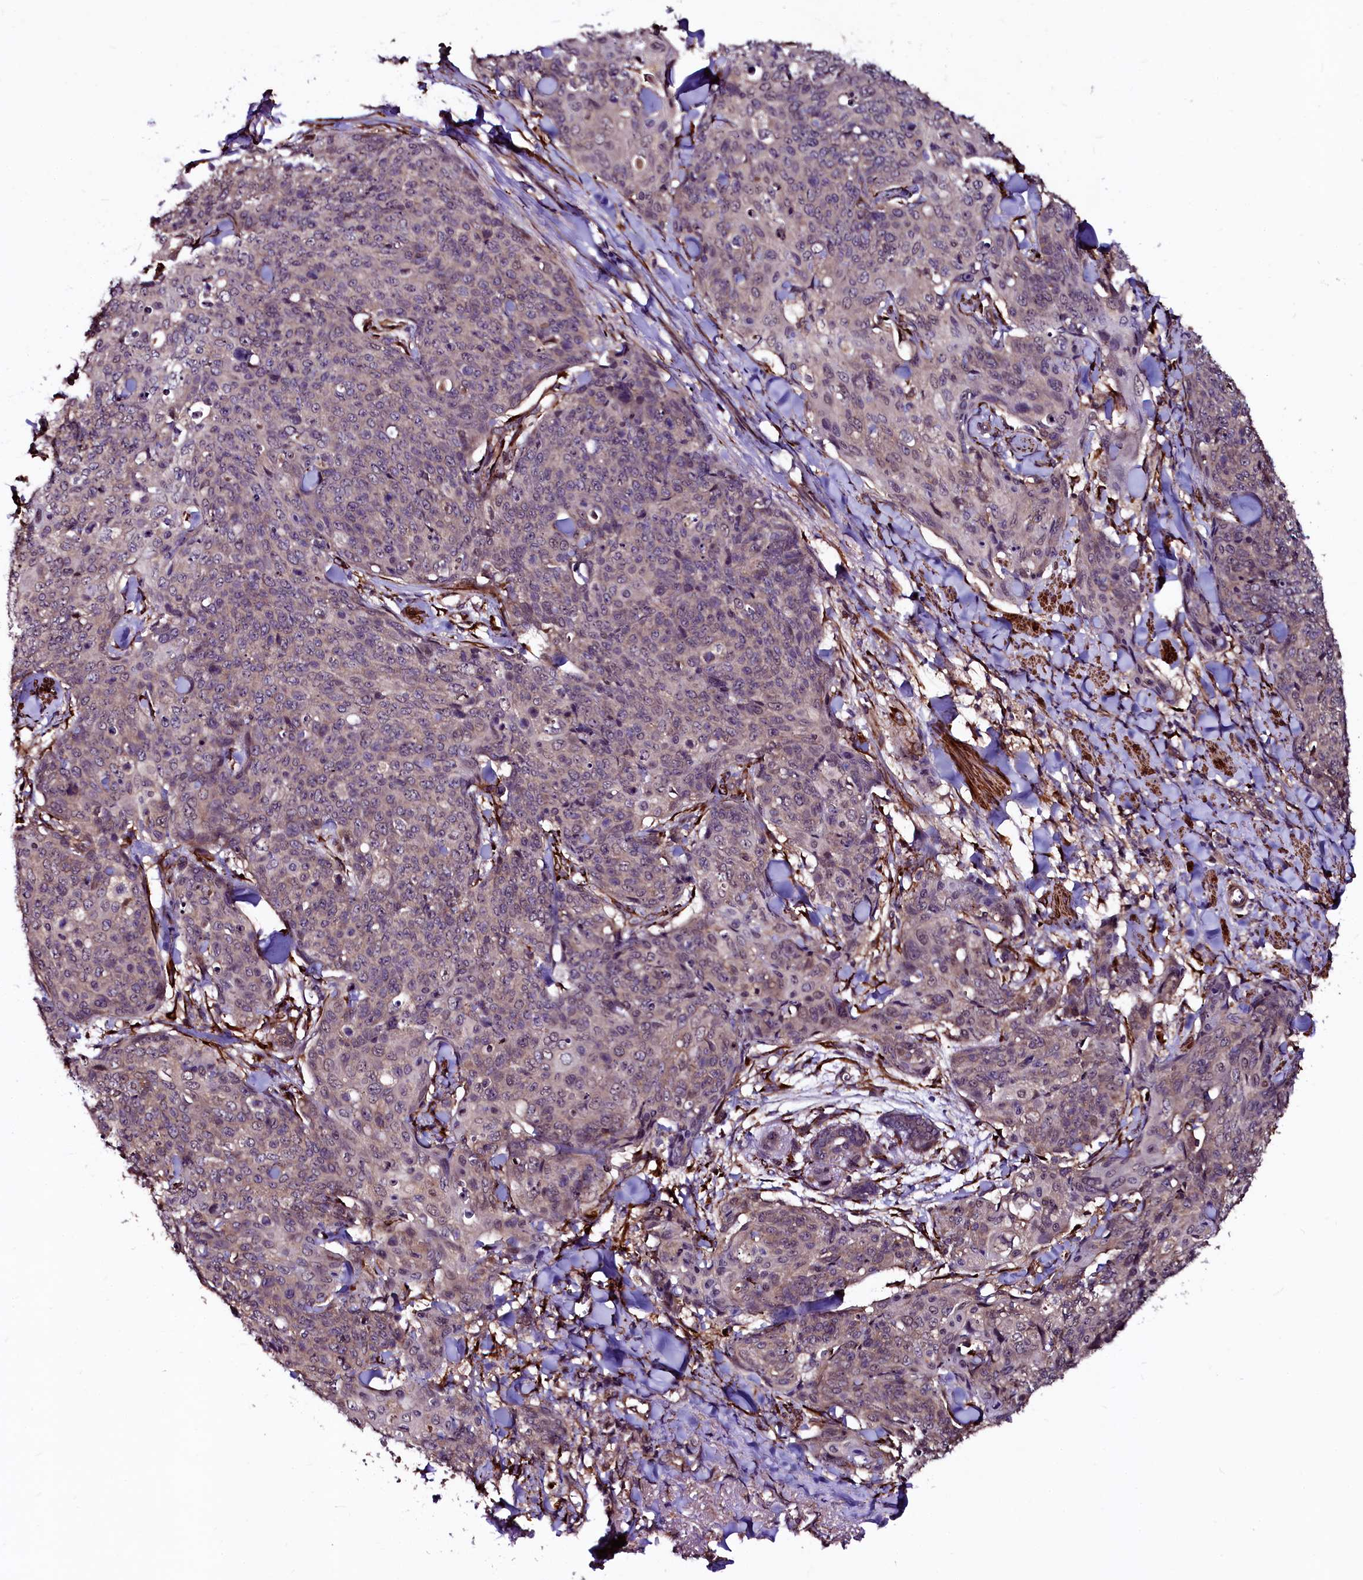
{"staining": {"intensity": "weak", "quantity": "<25%", "location": "cytoplasmic/membranous"}, "tissue": "skin cancer", "cell_type": "Tumor cells", "image_type": "cancer", "snomed": [{"axis": "morphology", "description": "Squamous cell carcinoma, NOS"}, {"axis": "topography", "description": "Skin"}, {"axis": "topography", "description": "Vulva"}], "caption": "Photomicrograph shows no significant protein expression in tumor cells of skin squamous cell carcinoma.", "gene": "N4BP1", "patient": {"sex": "female", "age": 85}}